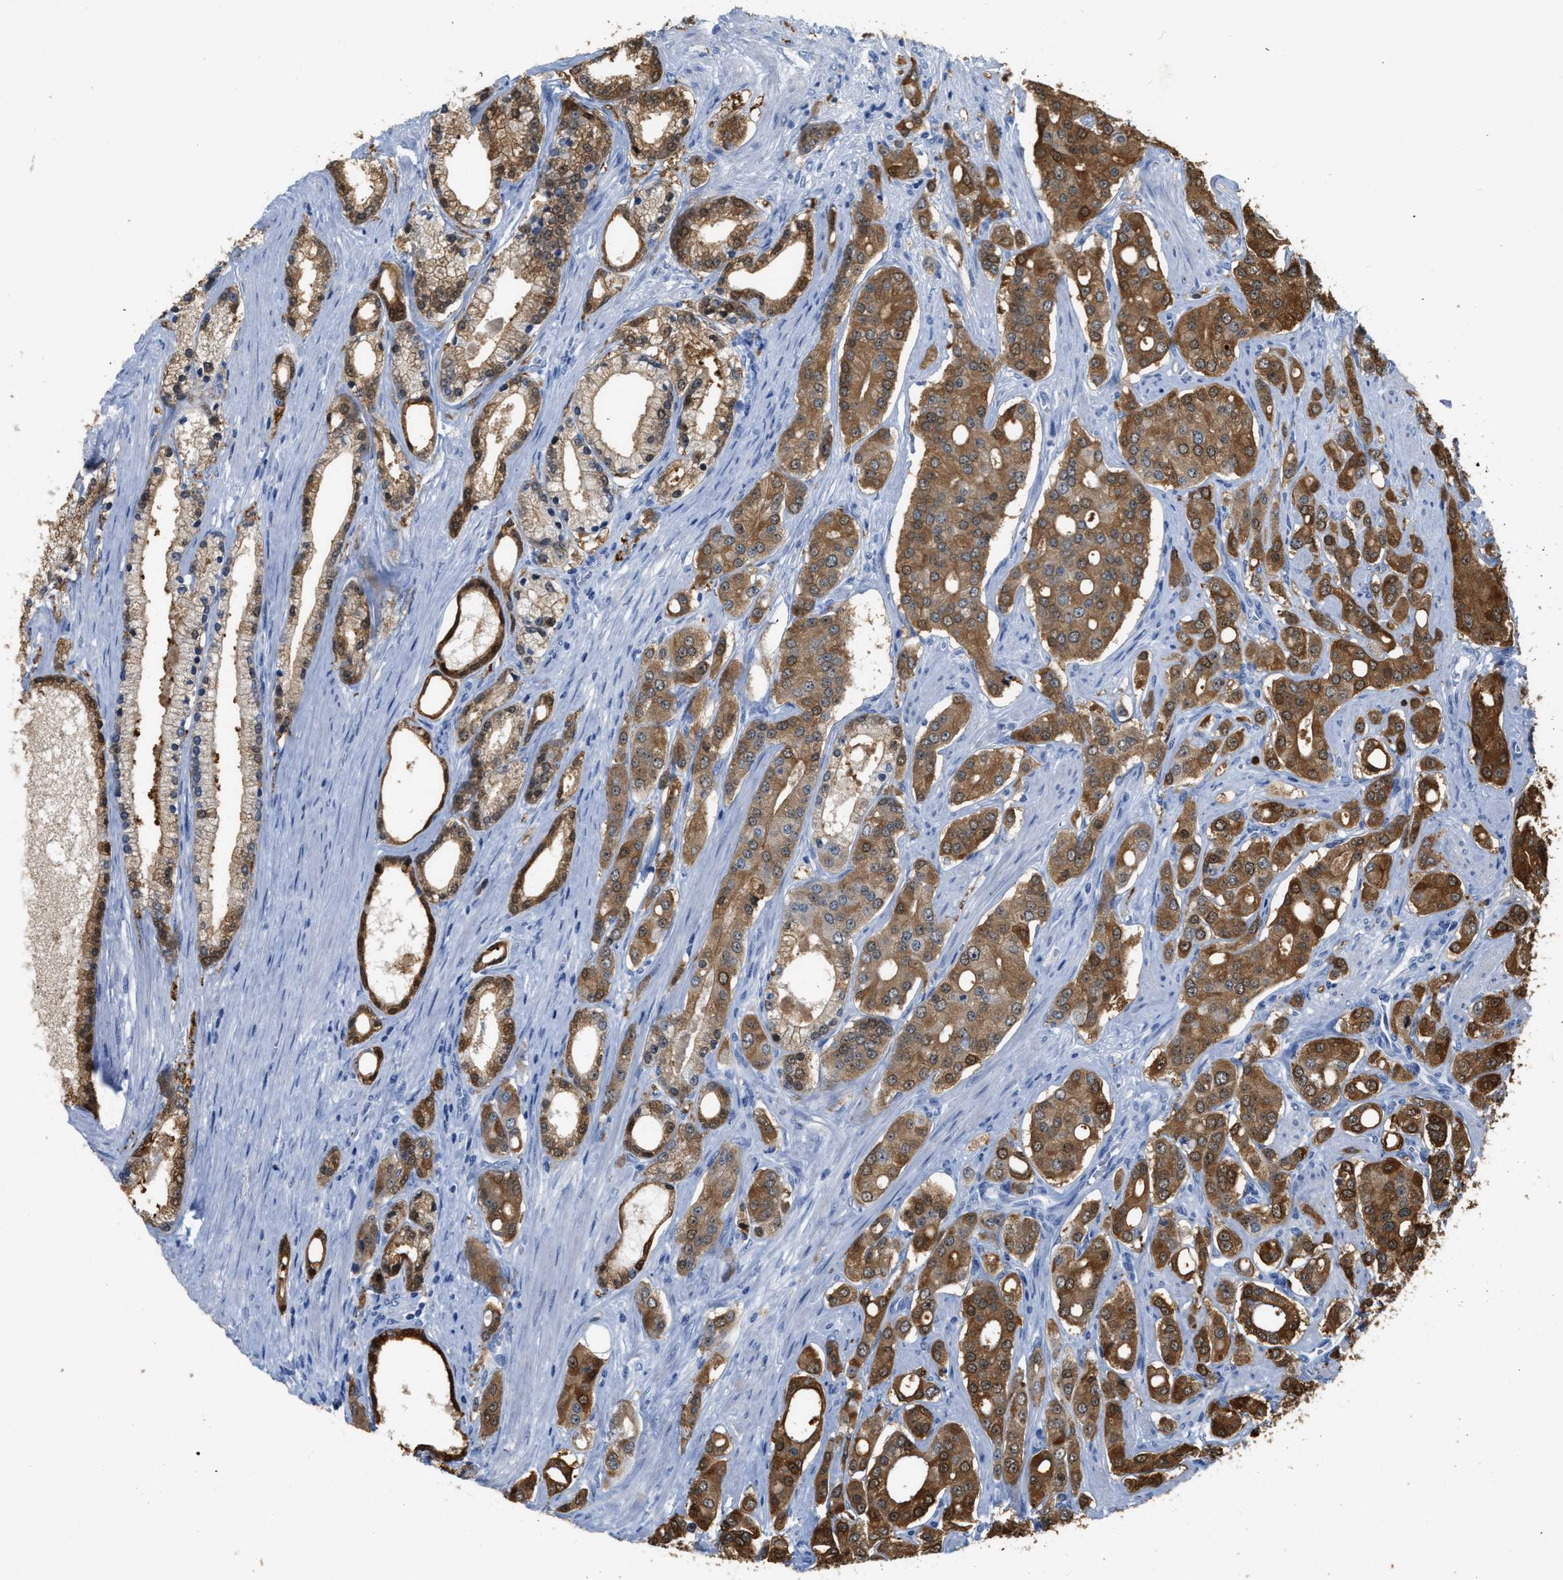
{"staining": {"intensity": "moderate", "quantity": ">75%", "location": "cytoplasmic/membranous"}, "tissue": "prostate cancer", "cell_type": "Tumor cells", "image_type": "cancer", "snomed": [{"axis": "morphology", "description": "Adenocarcinoma, High grade"}, {"axis": "topography", "description": "Prostate"}], "caption": "A brown stain labels moderate cytoplasmic/membranous expression of a protein in human prostate cancer (adenocarcinoma (high-grade)) tumor cells.", "gene": "CRYM", "patient": {"sex": "male", "age": 71}}